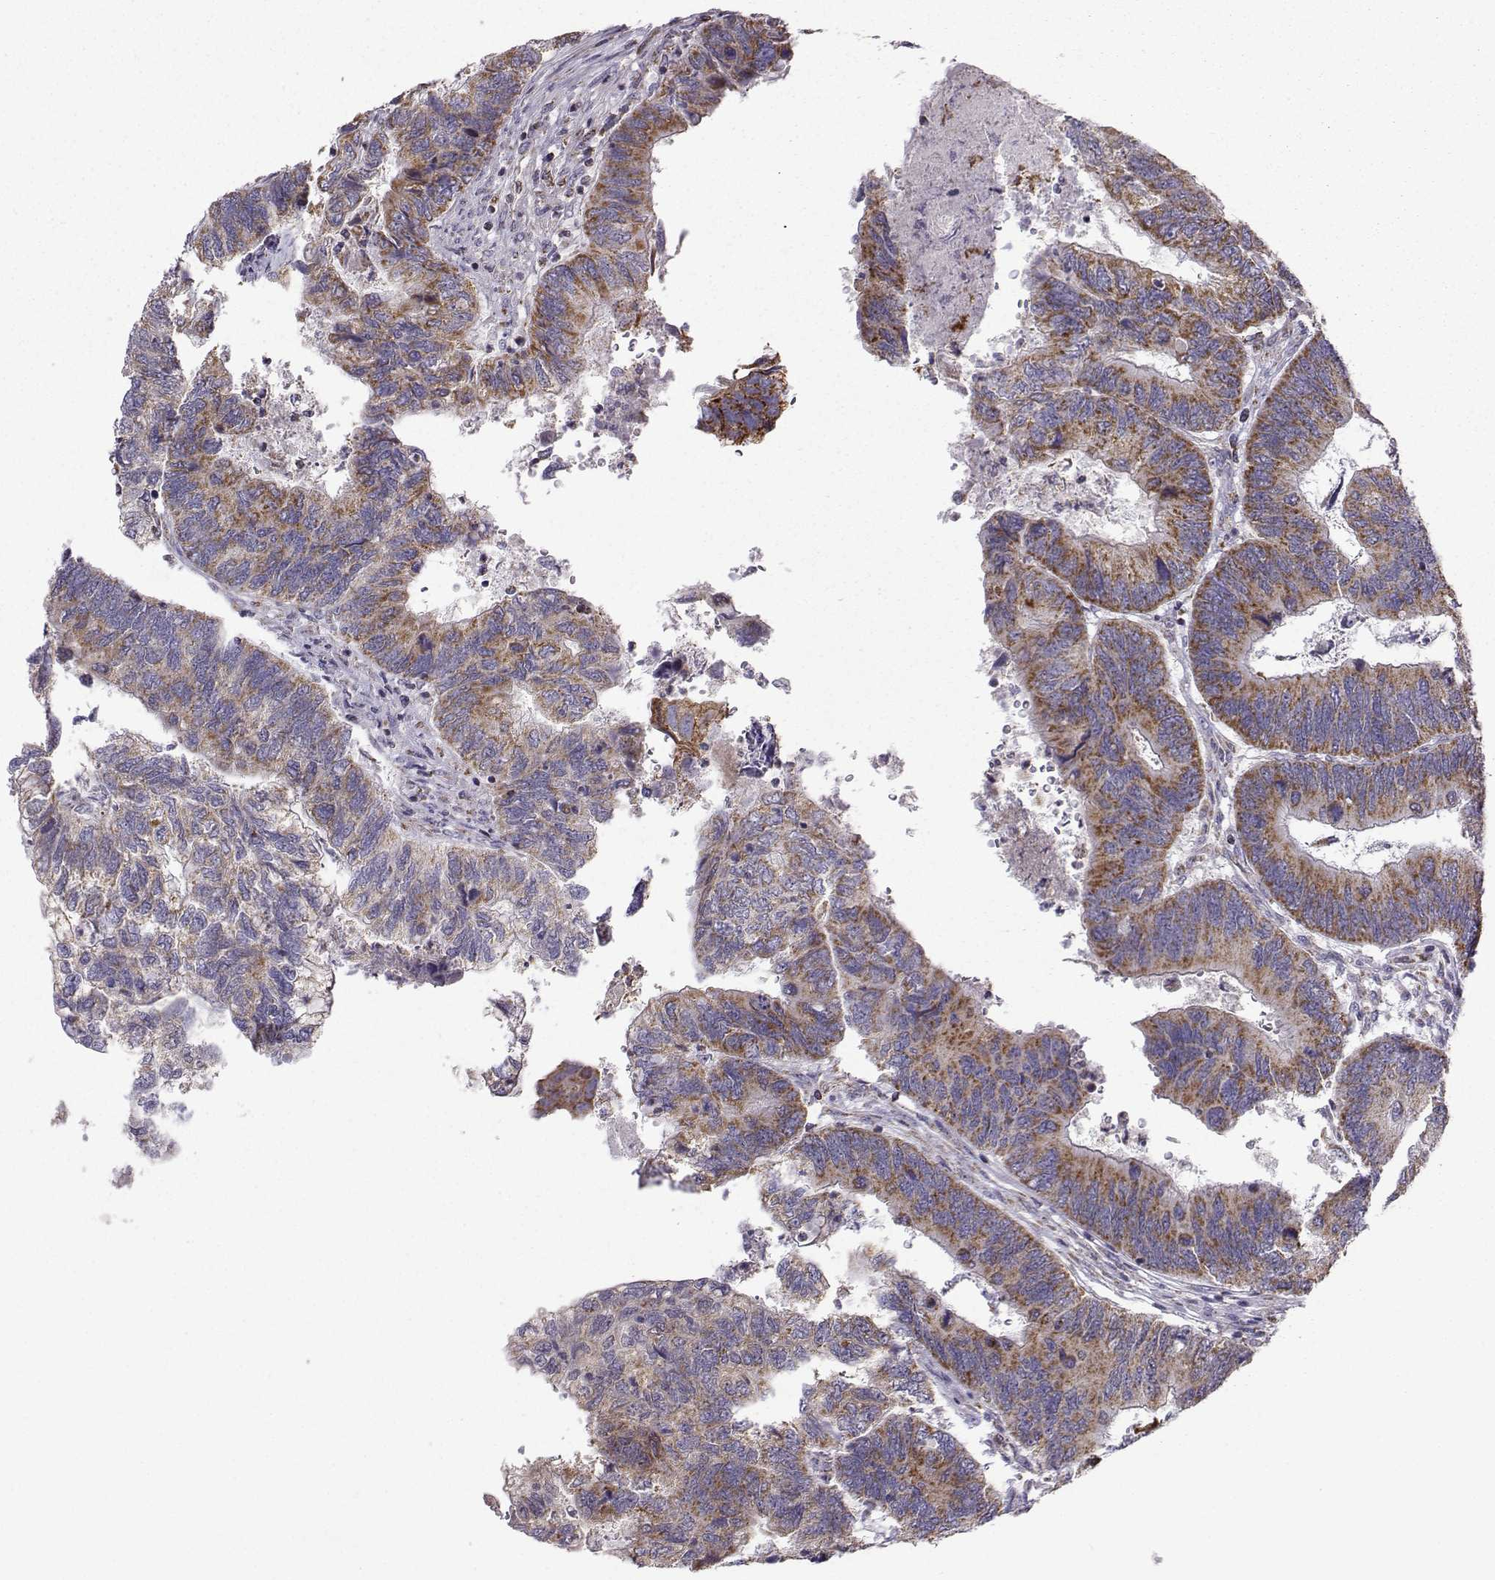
{"staining": {"intensity": "strong", "quantity": ">75%", "location": "cytoplasmic/membranous"}, "tissue": "colorectal cancer", "cell_type": "Tumor cells", "image_type": "cancer", "snomed": [{"axis": "morphology", "description": "Adenocarcinoma, NOS"}, {"axis": "topography", "description": "Colon"}], "caption": "There is high levels of strong cytoplasmic/membranous positivity in tumor cells of colorectal cancer (adenocarcinoma), as demonstrated by immunohistochemical staining (brown color).", "gene": "NECAB3", "patient": {"sex": "female", "age": 67}}